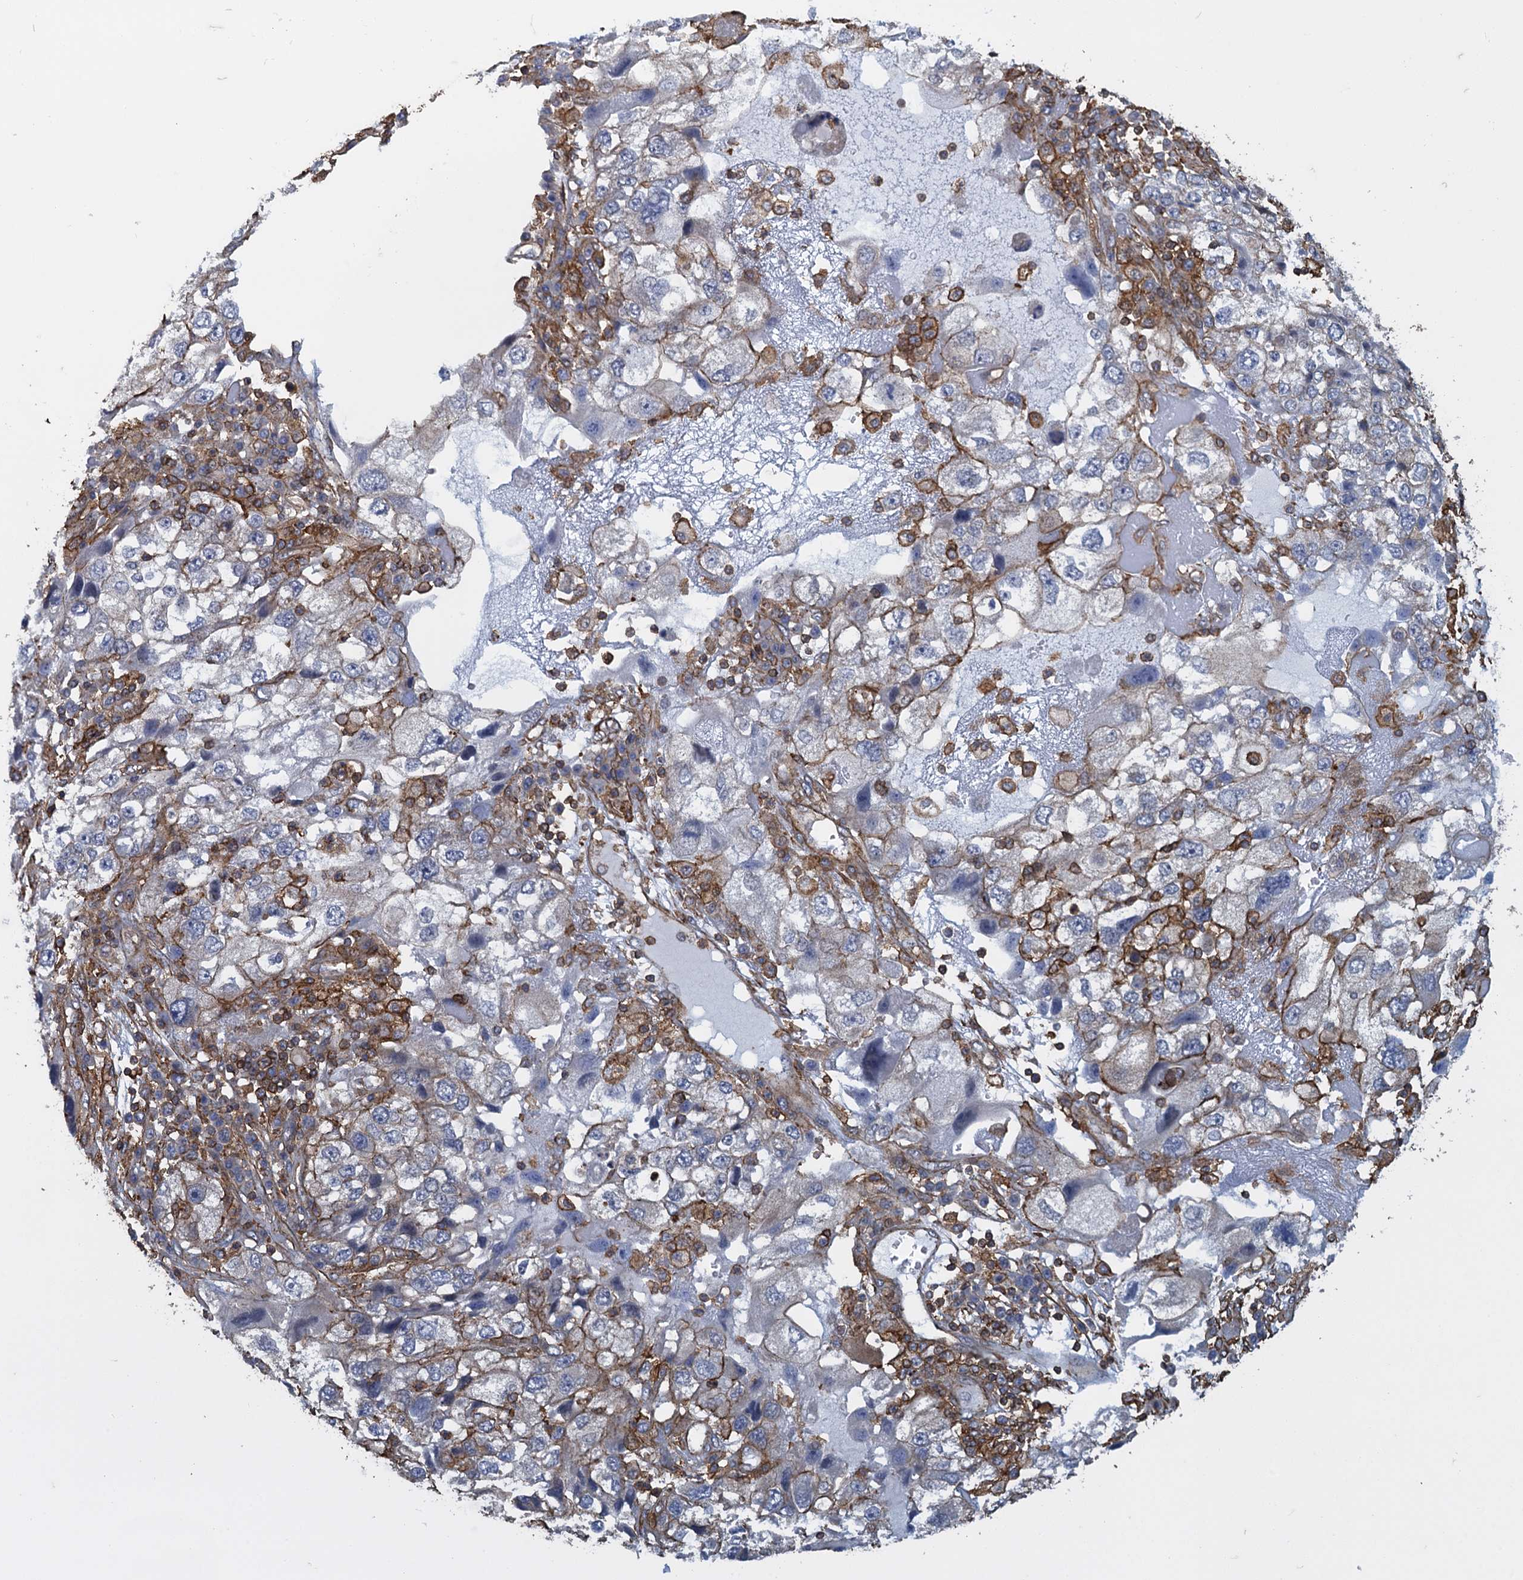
{"staining": {"intensity": "moderate", "quantity": "<25%", "location": "cytoplasmic/membranous"}, "tissue": "endometrial cancer", "cell_type": "Tumor cells", "image_type": "cancer", "snomed": [{"axis": "morphology", "description": "Adenocarcinoma, NOS"}, {"axis": "topography", "description": "Endometrium"}], "caption": "Immunohistochemical staining of human endometrial adenocarcinoma reveals moderate cytoplasmic/membranous protein expression in approximately <25% of tumor cells. (DAB (3,3'-diaminobenzidine) IHC, brown staining for protein, blue staining for nuclei).", "gene": "PROSER2", "patient": {"sex": "female", "age": 49}}